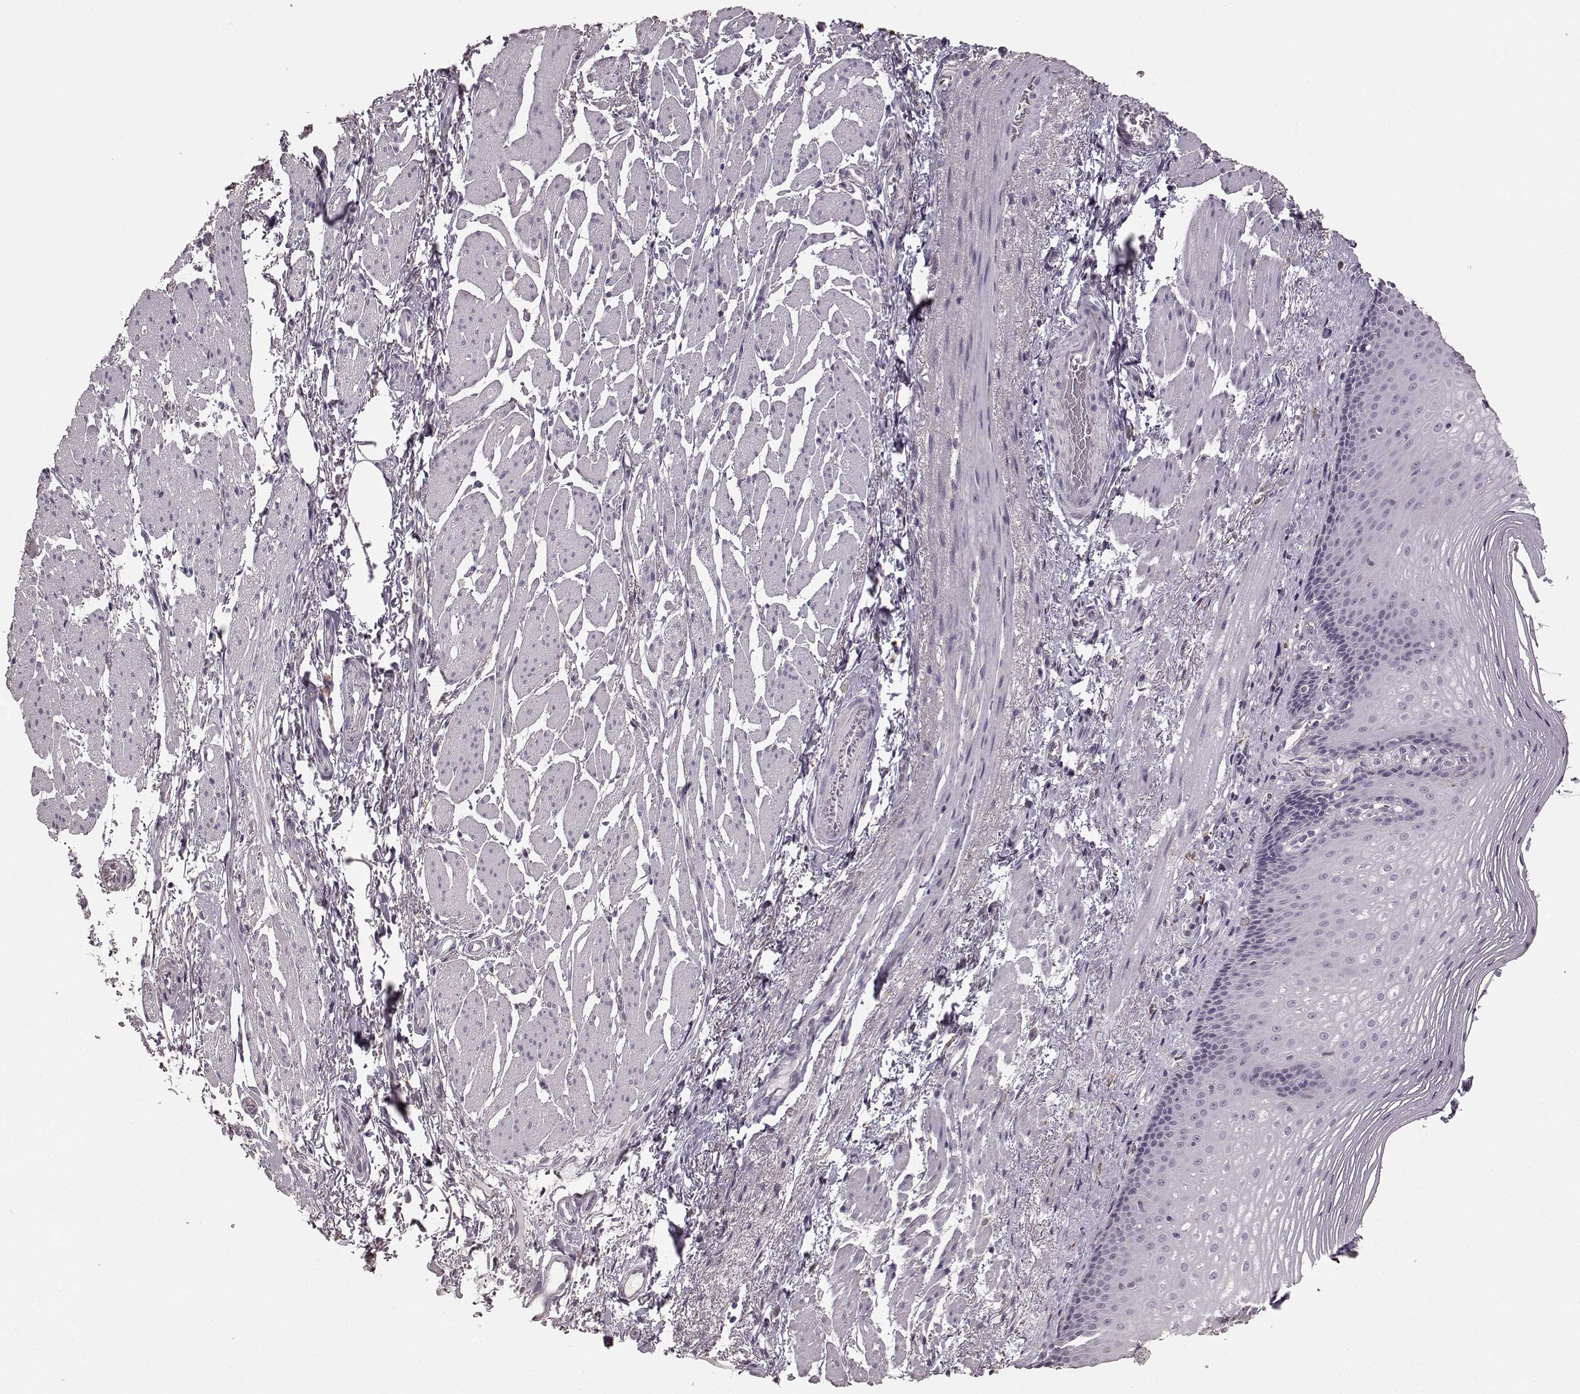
{"staining": {"intensity": "negative", "quantity": "none", "location": "none"}, "tissue": "esophagus", "cell_type": "Squamous epithelial cells", "image_type": "normal", "snomed": [{"axis": "morphology", "description": "Normal tissue, NOS"}, {"axis": "topography", "description": "Esophagus"}], "caption": "The photomicrograph displays no significant staining in squamous epithelial cells of esophagus.", "gene": "GABRG3", "patient": {"sex": "male", "age": 76}}